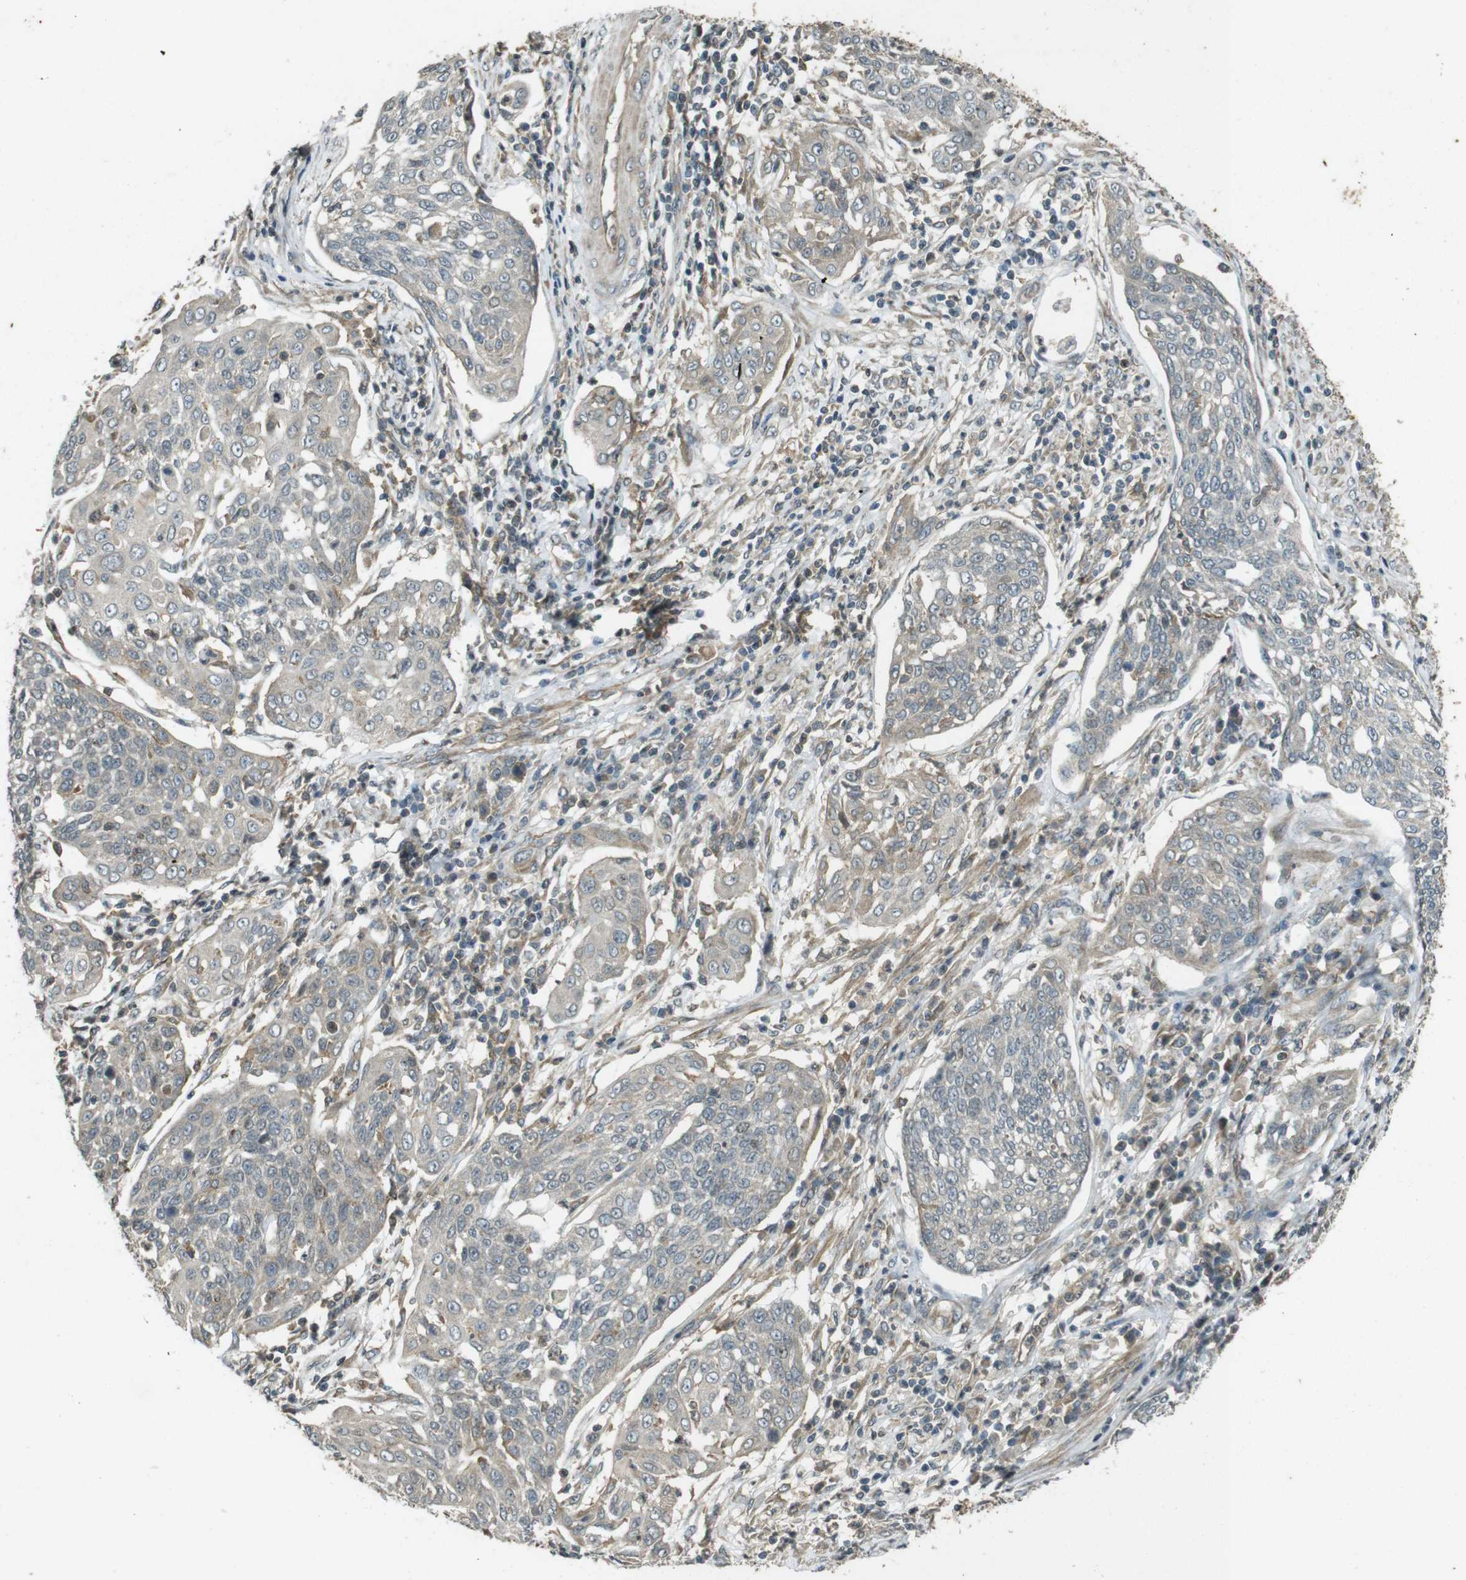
{"staining": {"intensity": "weak", "quantity": "<25%", "location": "cytoplasmic/membranous"}, "tissue": "cervical cancer", "cell_type": "Tumor cells", "image_type": "cancer", "snomed": [{"axis": "morphology", "description": "Squamous cell carcinoma, NOS"}, {"axis": "topography", "description": "Cervix"}], "caption": "The micrograph exhibits no significant staining in tumor cells of cervical squamous cell carcinoma.", "gene": "ZYX", "patient": {"sex": "female", "age": 34}}